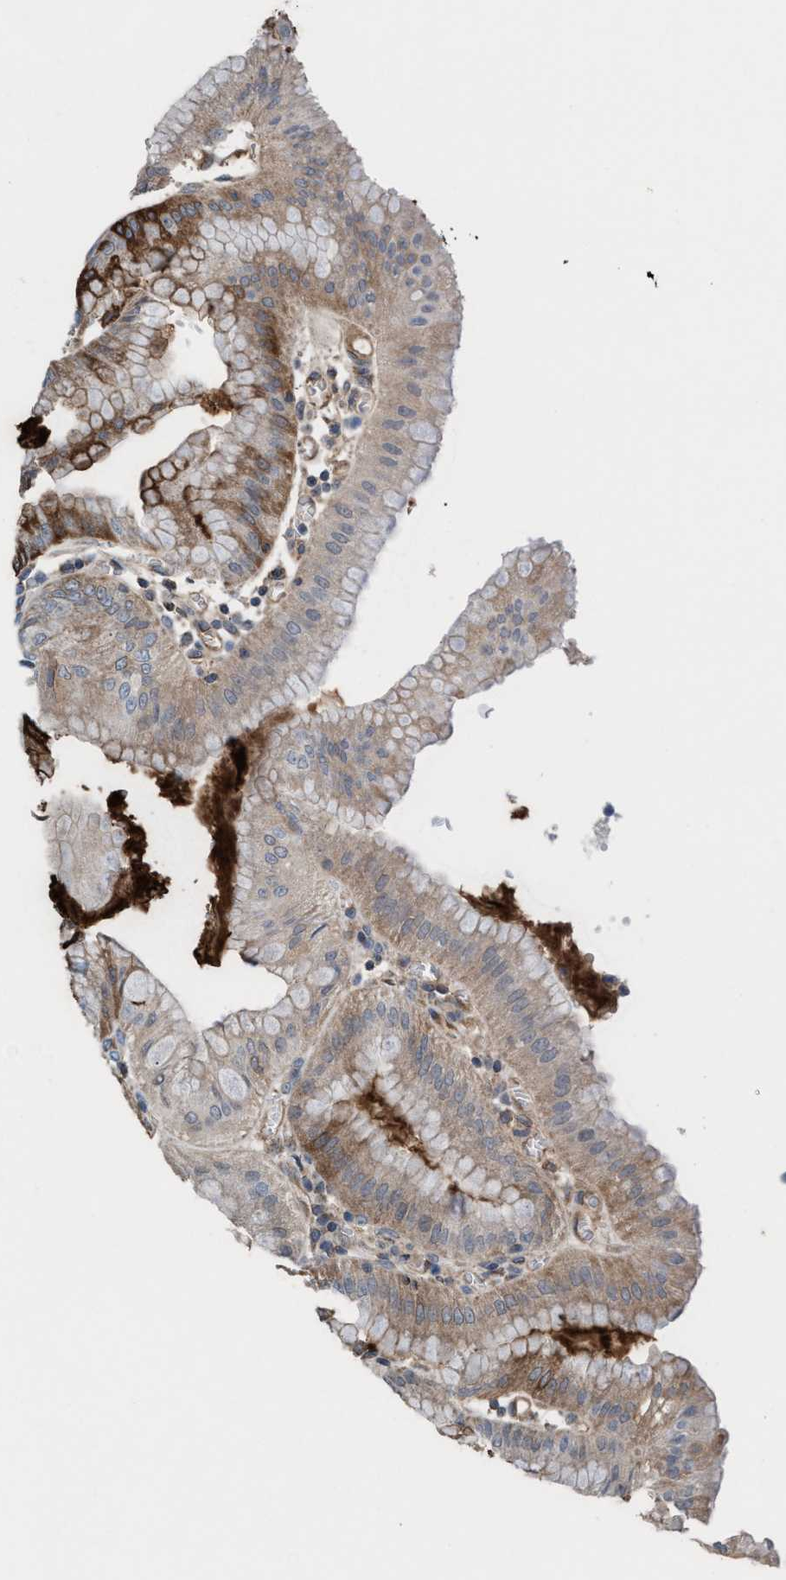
{"staining": {"intensity": "strong", "quantity": ">75%", "location": "cytoplasmic/membranous"}, "tissue": "stomach", "cell_type": "Glandular cells", "image_type": "normal", "snomed": [{"axis": "morphology", "description": "Normal tissue, NOS"}, {"axis": "topography", "description": "Stomach, lower"}], "caption": "Stomach was stained to show a protein in brown. There is high levels of strong cytoplasmic/membranous expression in about >75% of glandular cells. (brown staining indicates protein expression, while blue staining denotes nuclei).", "gene": "MRM1", "patient": {"sex": "male", "age": 71}}